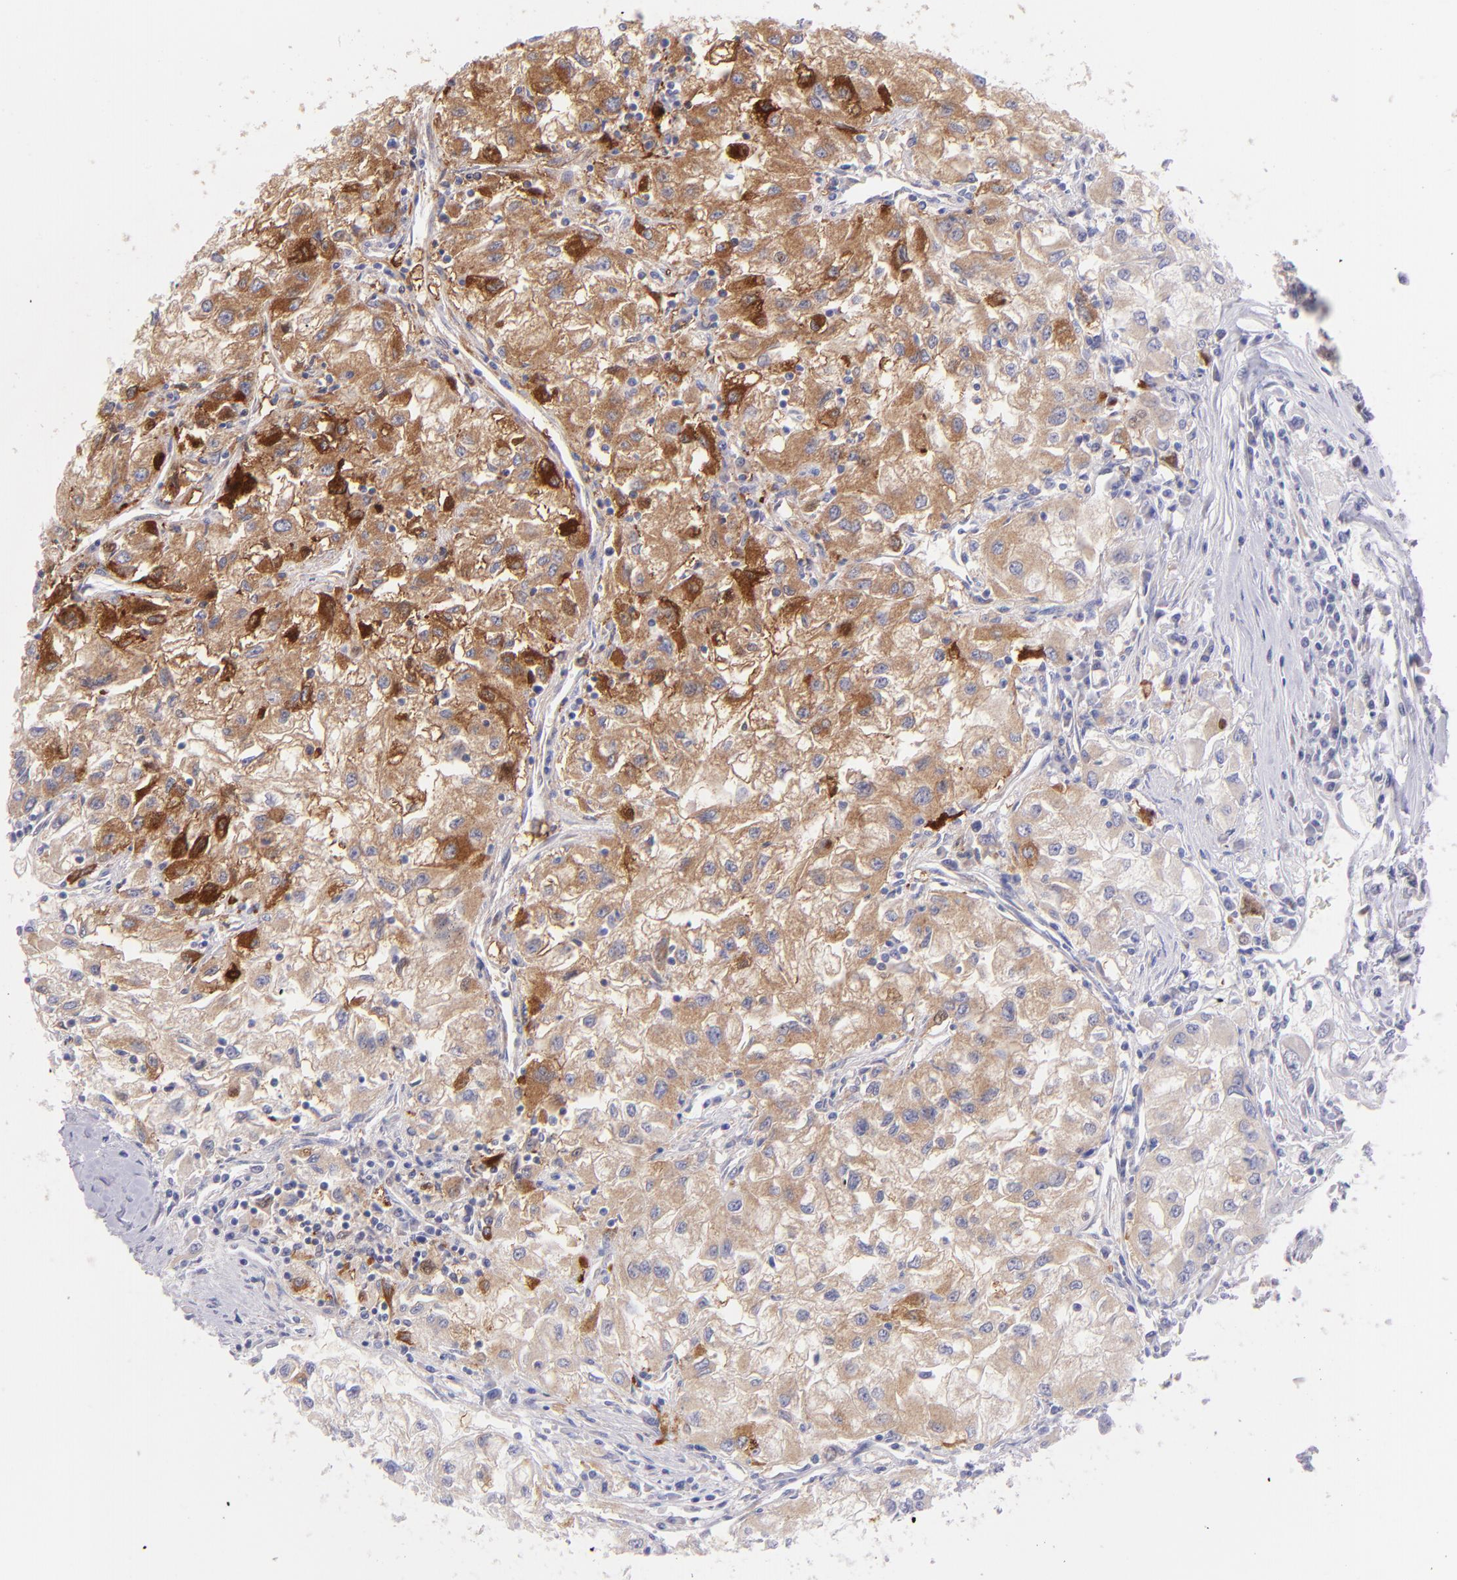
{"staining": {"intensity": "moderate", "quantity": ">75%", "location": "cytoplasmic/membranous"}, "tissue": "renal cancer", "cell_type": "Tumor cells", "image_type": "cancer", "snomed": [{"axis": "morphology", "description": "Adenocarcinoma, NOS"}, {"axis": "topography", "description": "Kidney"}], "caption": "Immunohistochemistry (DAB) staining of adenocarcinoma (renal) exhibits moderate cytoplasmic/membranous protein expression in approximately >75% of tumor cells.", "gene": "SH2D4A", "patient": {"sex": "male", "age": 59}}